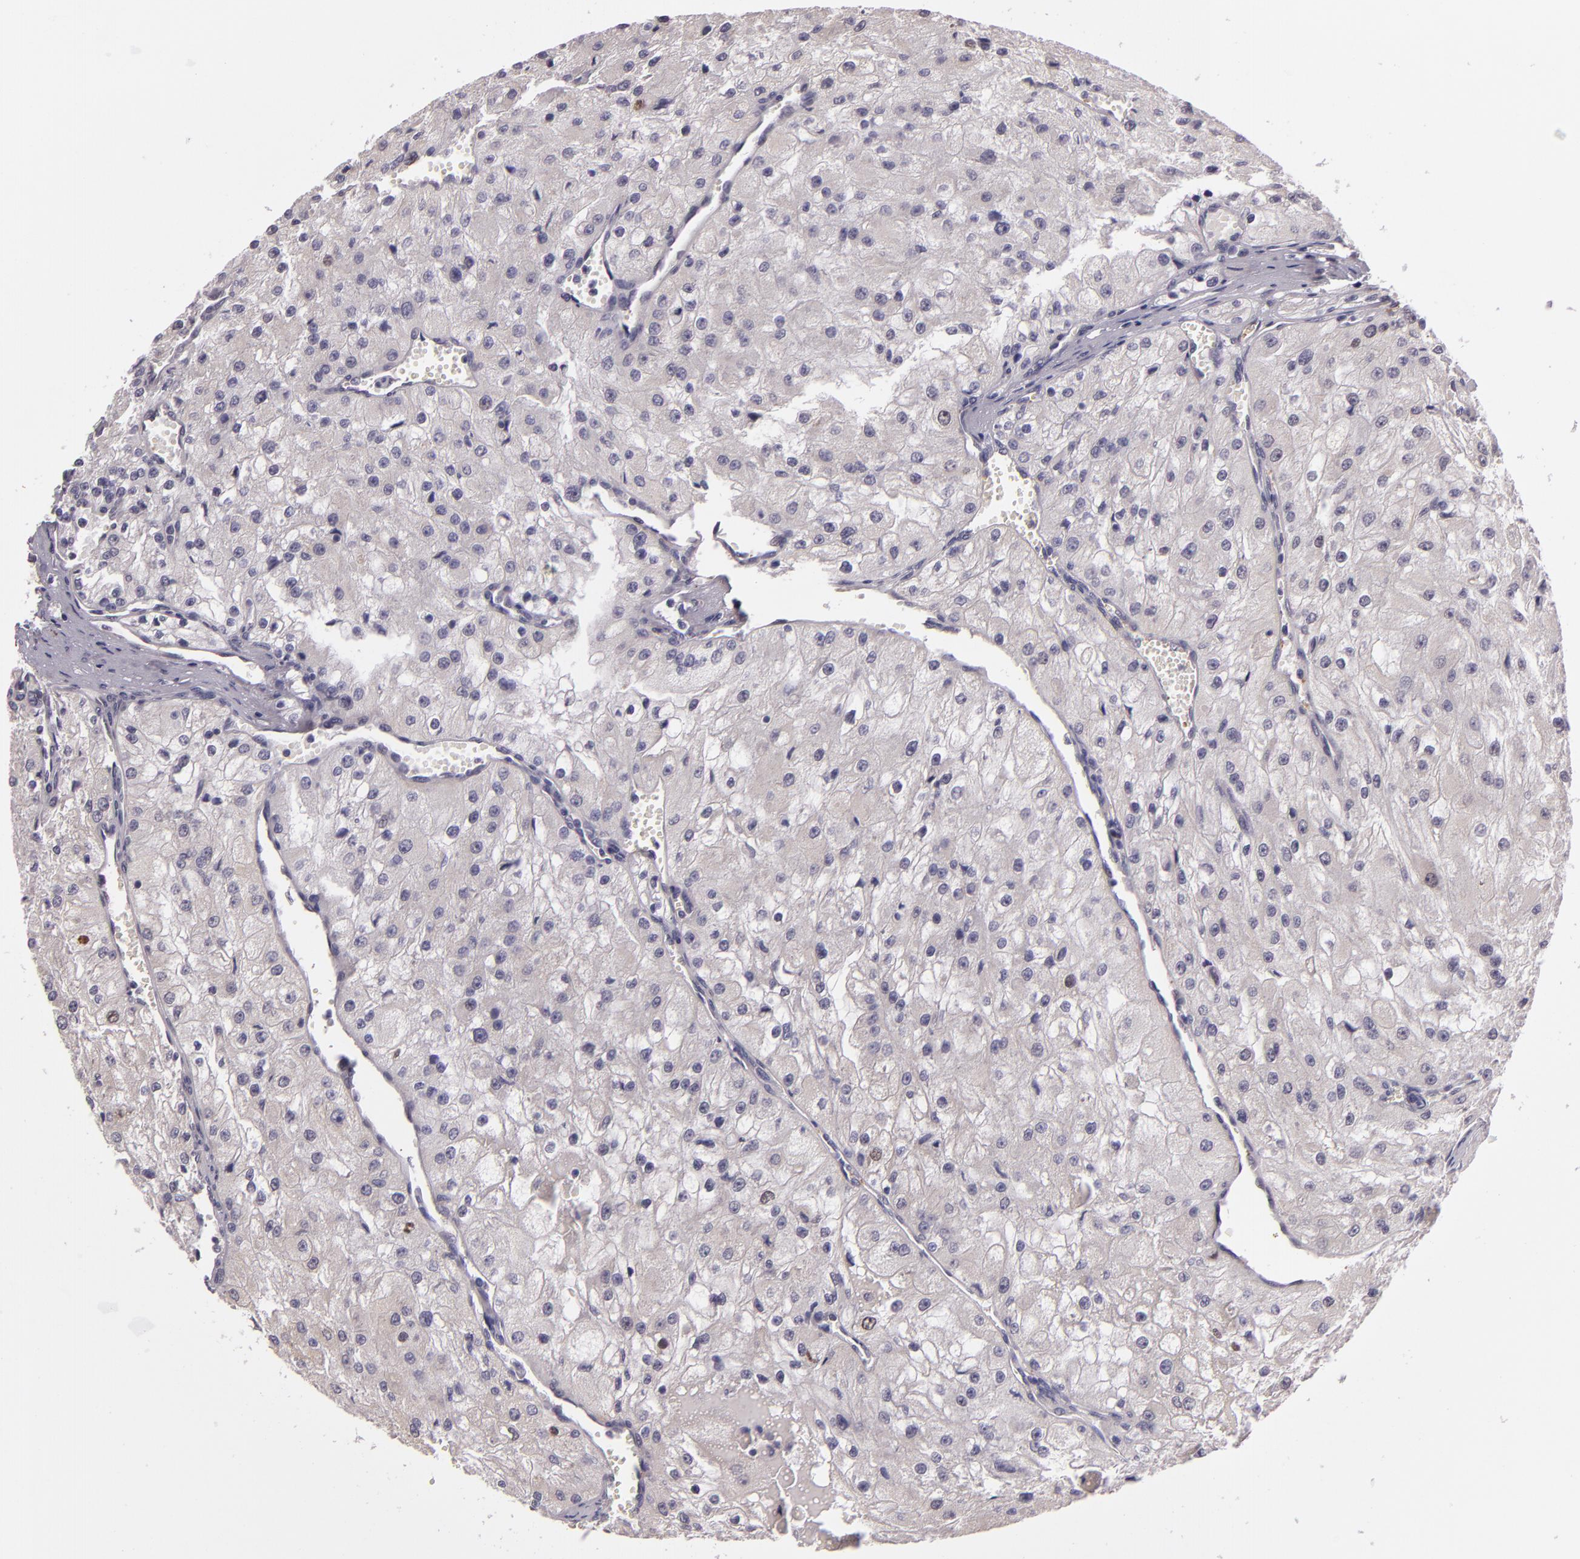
{"staining": {"intensity": "negative", "quantity": "none", "location": "none"}, "tissue": "renal cancer", "cell_type": "Tumor cells", "image_type": "cancer", "snomed": [{"axis": "morphology", "description": "Adenocarcinoma, NOS"}, {"axis": "topography", "description": "Kidney"}], "caption": "Tumor cells show no significant protein expression in adenocarcinoma (renal).", "gene": "SYTL4", "patient": {"sex": "female", "age": 74}}